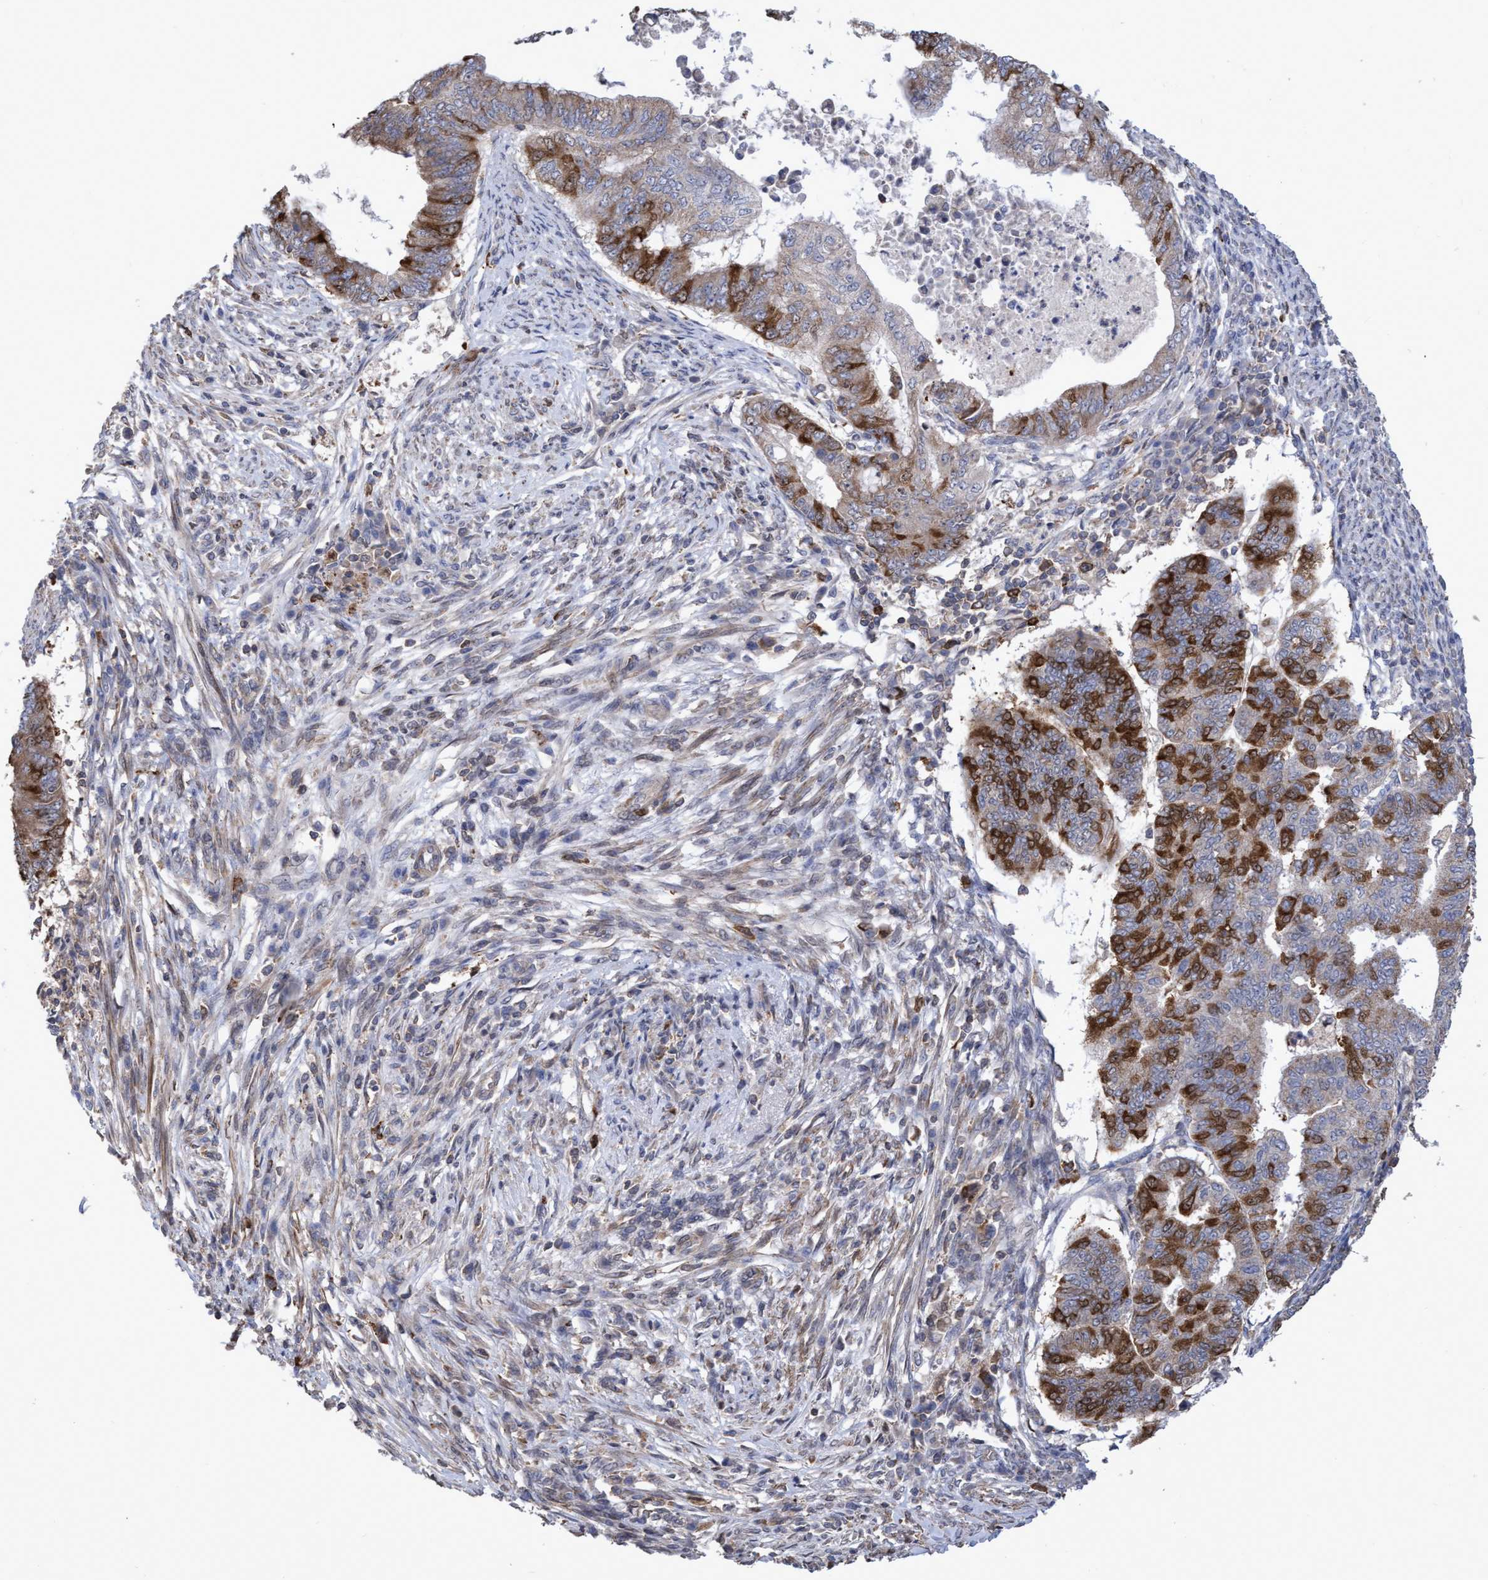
{"staining": {"intensity": "strong", "quantity": "25%-75%", "location": "cytoplasmic/membranous"}, "tissue": "endometrial cancer", "cell_type": "Tumor cells", "image_type": "cancer", "snomed": [{"axis": "morphology", "description": "Polyp, NOS"}, {"axis": "morphology", "description": "Adenocarcinoma, NOS"}, {"axis": "morphology", "description": "Adenoma, NOS"}, {"axis": "topography", "description": "Endometrium"}], "caption": "Immunohistochemical staining of human endometrial cancer shows strong cytoplasmic/membranous protein staining in approximately 25%-75% of tumor cells.", "gene": "SLBP", "patient": {"sex": "female", "age": 79}}